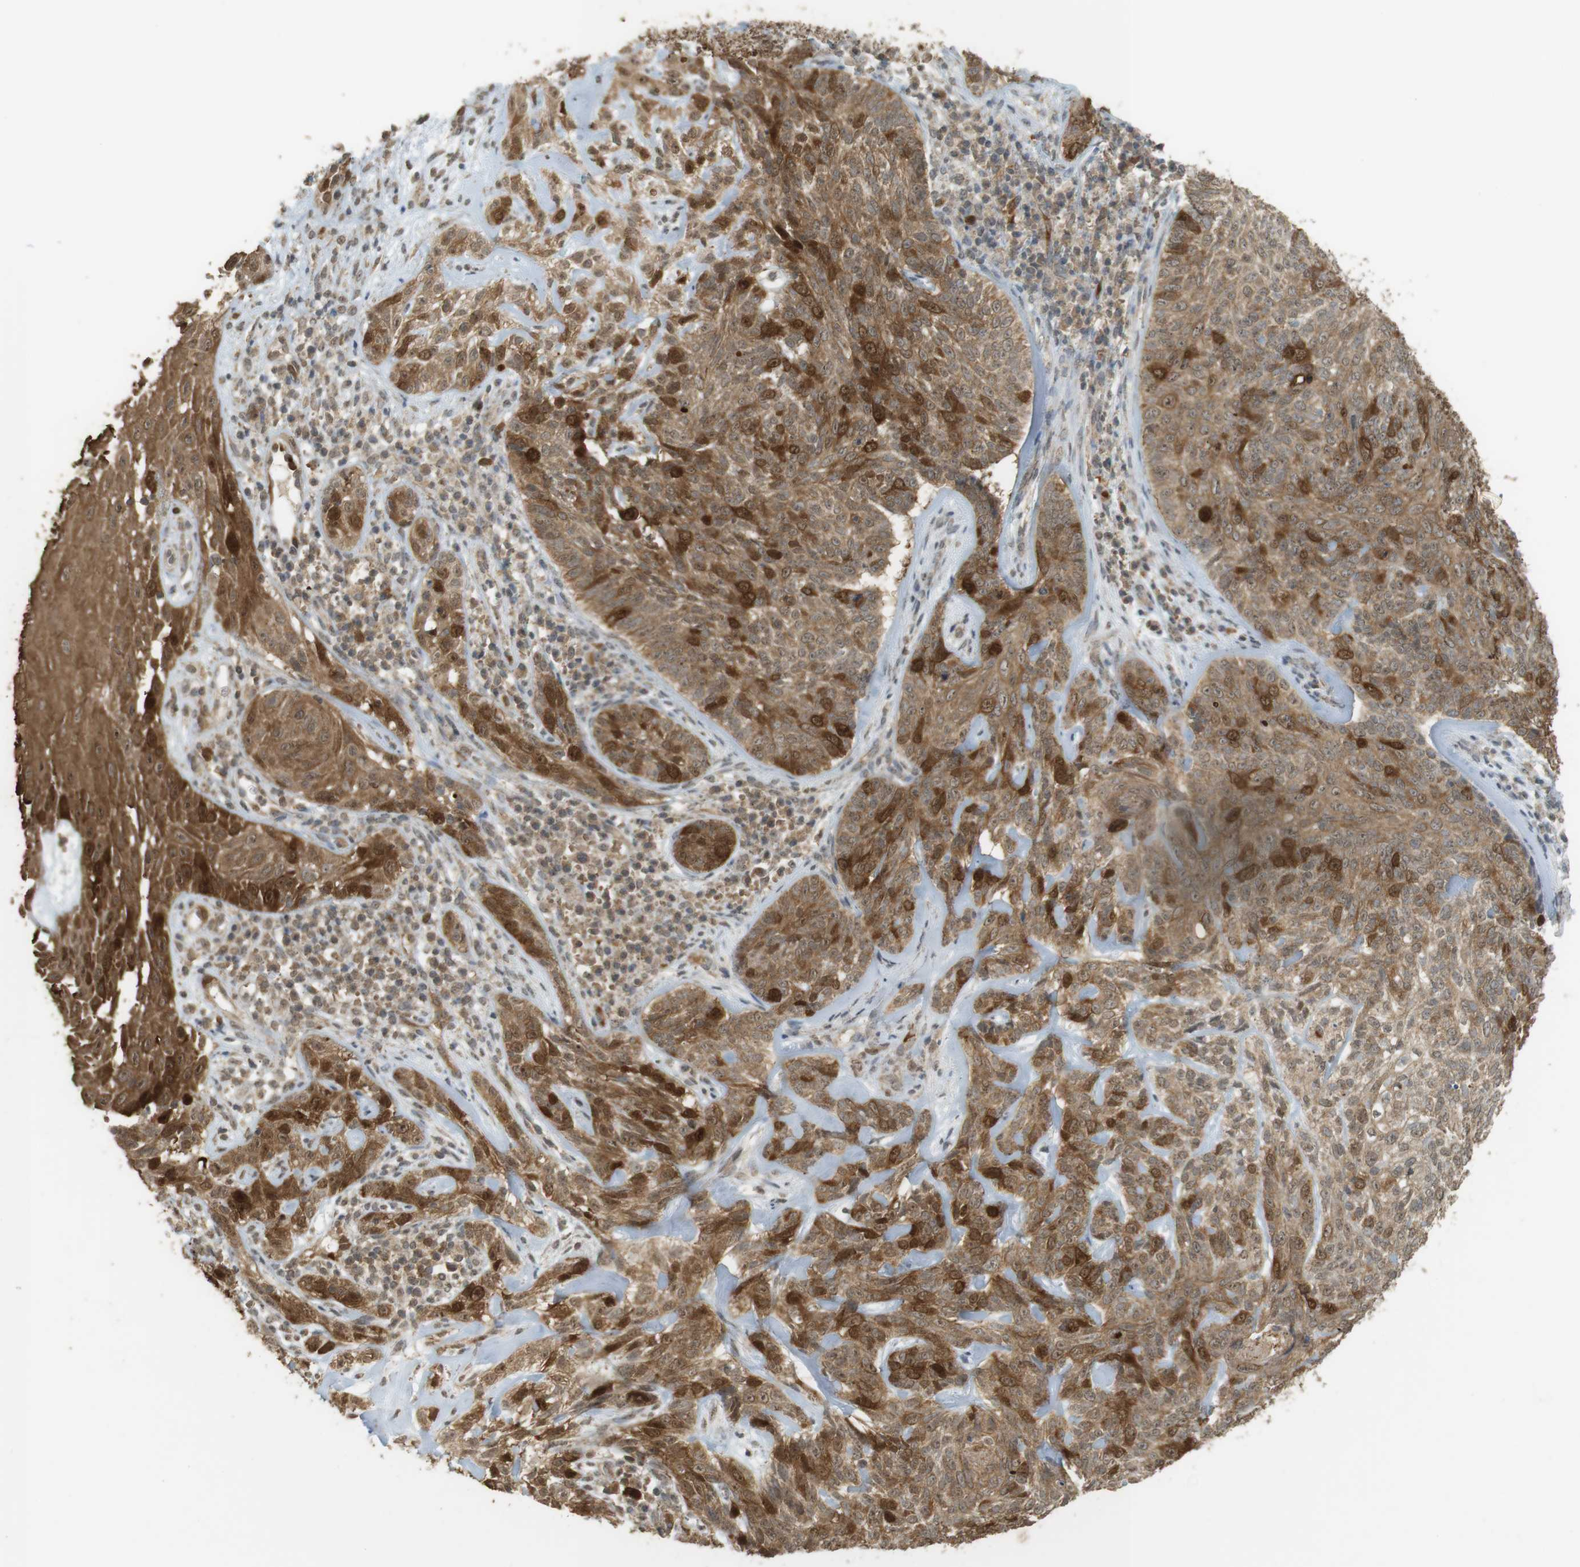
{"staining": {"intensity": "strong", "quantity": "<25%", "location": "cytoplasmic/membranous"}, "tissue": "skin cancer", "cell_type": "Tumor cells", "image_type": "cancer", "snomed": [{"axis": "morphology", "description": "Basal cell carcinoma"}, {"axis": "topography", "description": "Skin"}], "caption": "Tumor cells demonstrate strong cytoplasmic/membranous expression in approximately <25% of cells in skin basal cell carcinoma.", "gene": "TTK", "patient": {"sex": "male", "age": 72}}